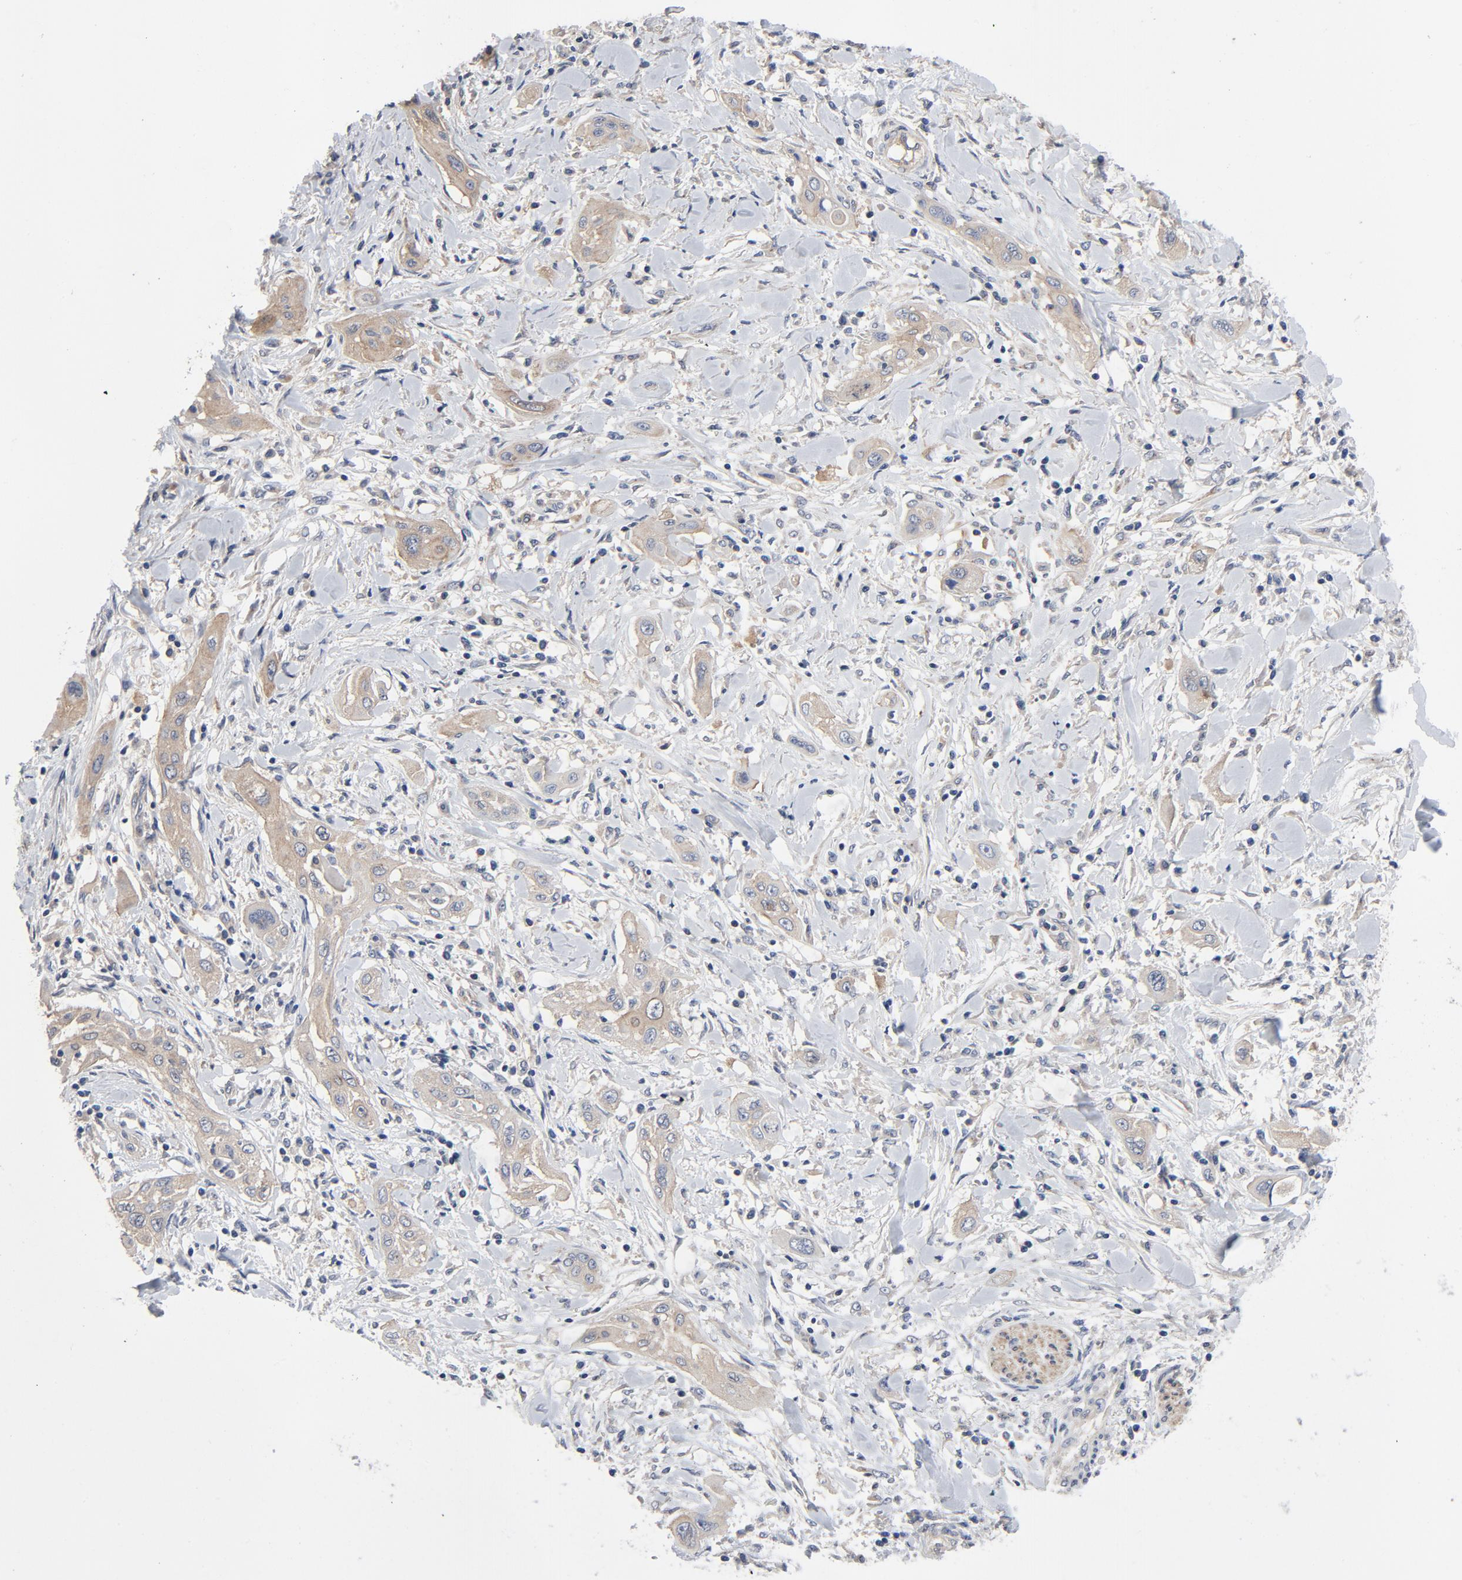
{"staining": {"intensity": "moderate", "quantity": ">75%", "location": "cytoplasmic/membranous"}, "tissue": "lung cancer", "cell_type": "Tumor cells", "image_type": "cancer", "snomed": [{"axis": "morphology", "description": "Squamous cell carcinoma, NOS"}, {"axis": "topography", "description": "Lung"}], "caption": "Protein positivity by immunohistochemistry (IHC) displays moderate cytoplasmic/membranous expression in about >75% of tumor cells in lung cancer.", "gene": "DYNLT3", "patient": {"sex": "female", "age": 47}}